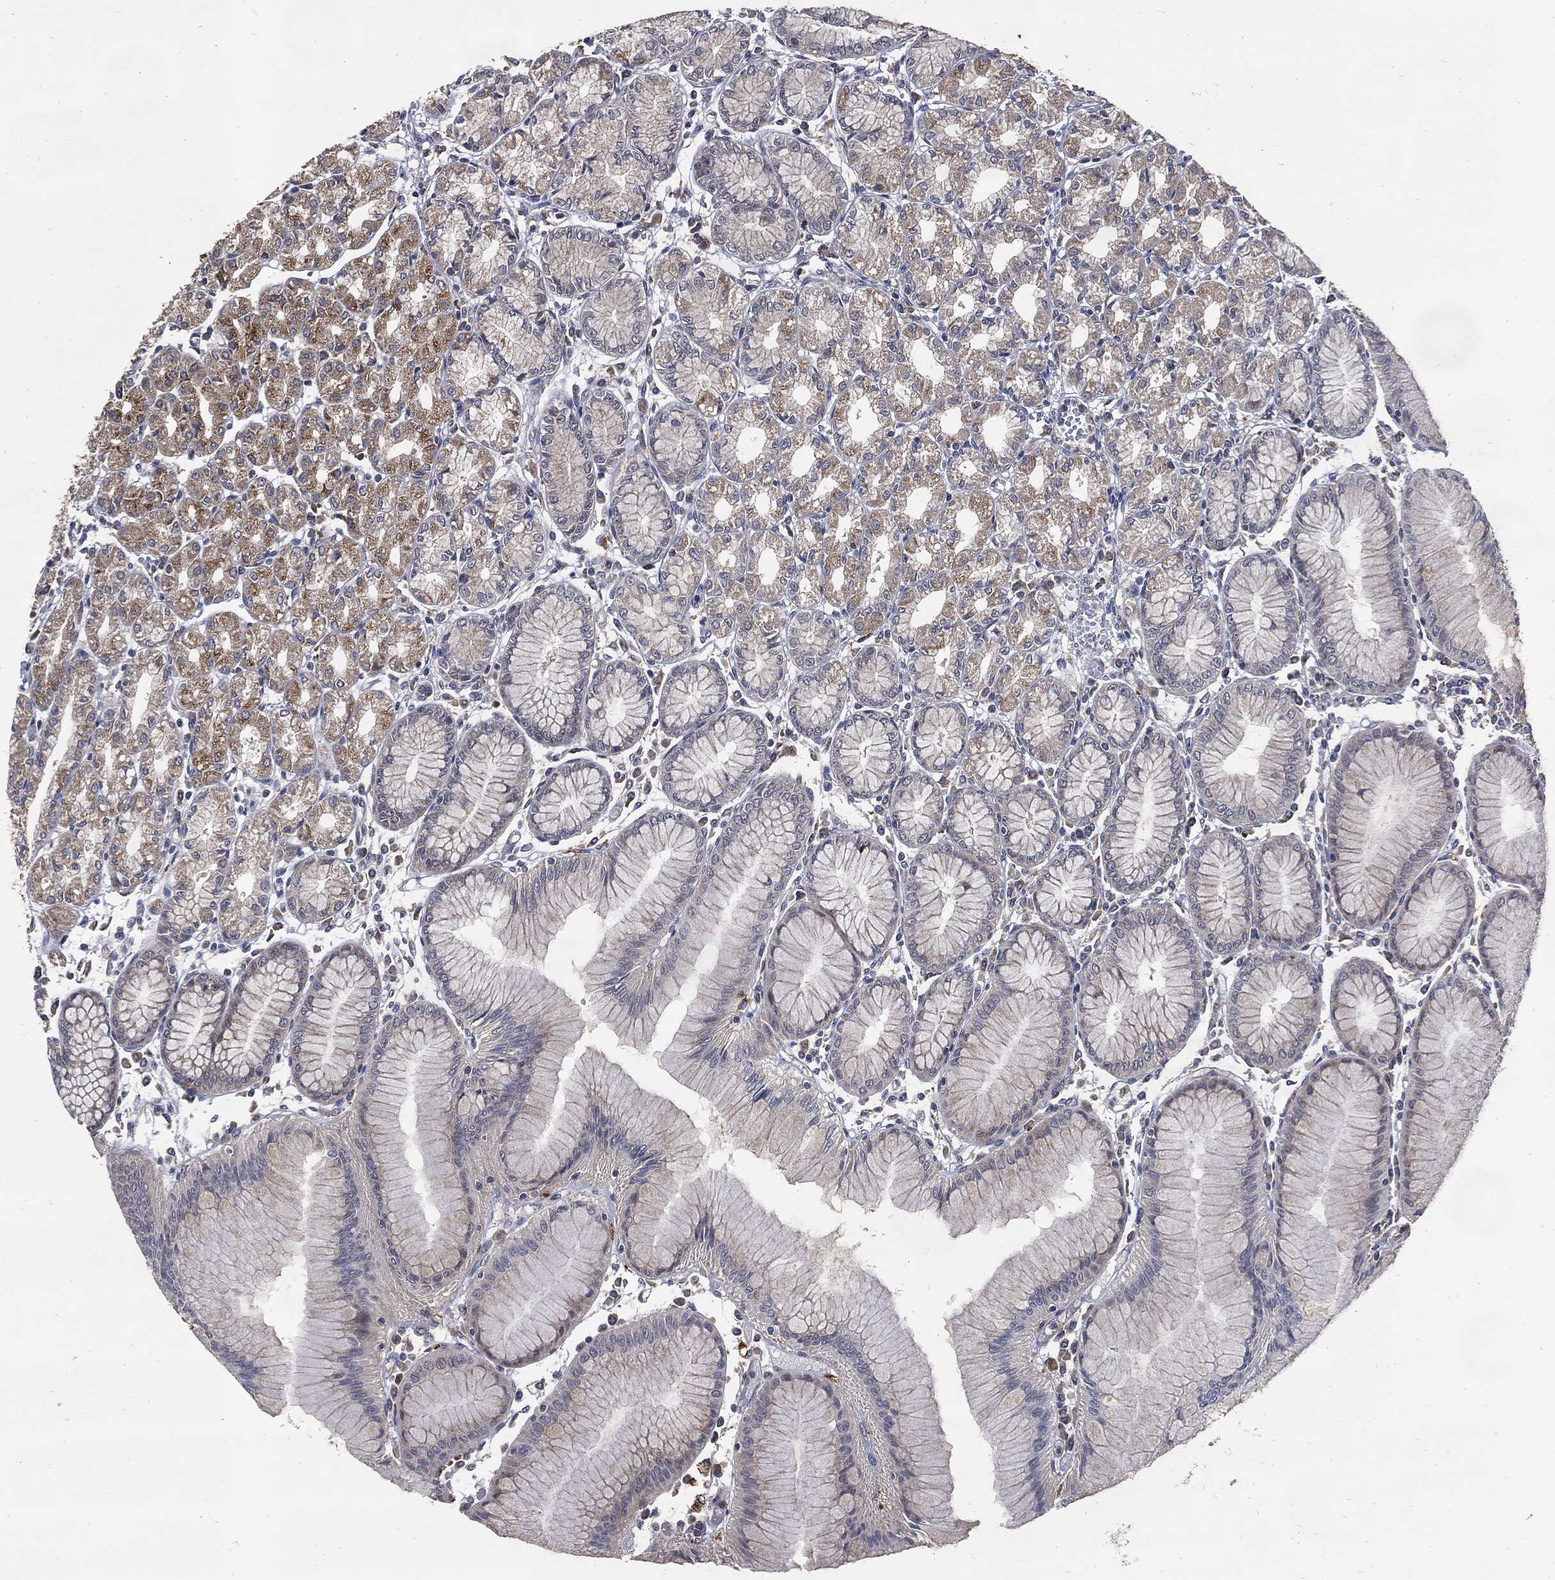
{"staining": {"intensity": "moderate", "quantity": "25%-75%", "location": "cytoplasmic/membranous"}, "tissue": "stomach", "cell_type": "Glandular cells", "image_type": "normal", "snomed": [{"axis": "morphology", "description": "Normal tissue, NOS"}, {"axis": "topography", "description": "Stomach"}], "caption": "This micrograph exhibits immunohistochemistry (IHC) staining of benign stomach, with medium moderate cytoplasmic/membranous positivity in about 25%-75% of glandular cells.", "gene": "SLC31A2", "patient": {"sex": "female", "age": 57}}